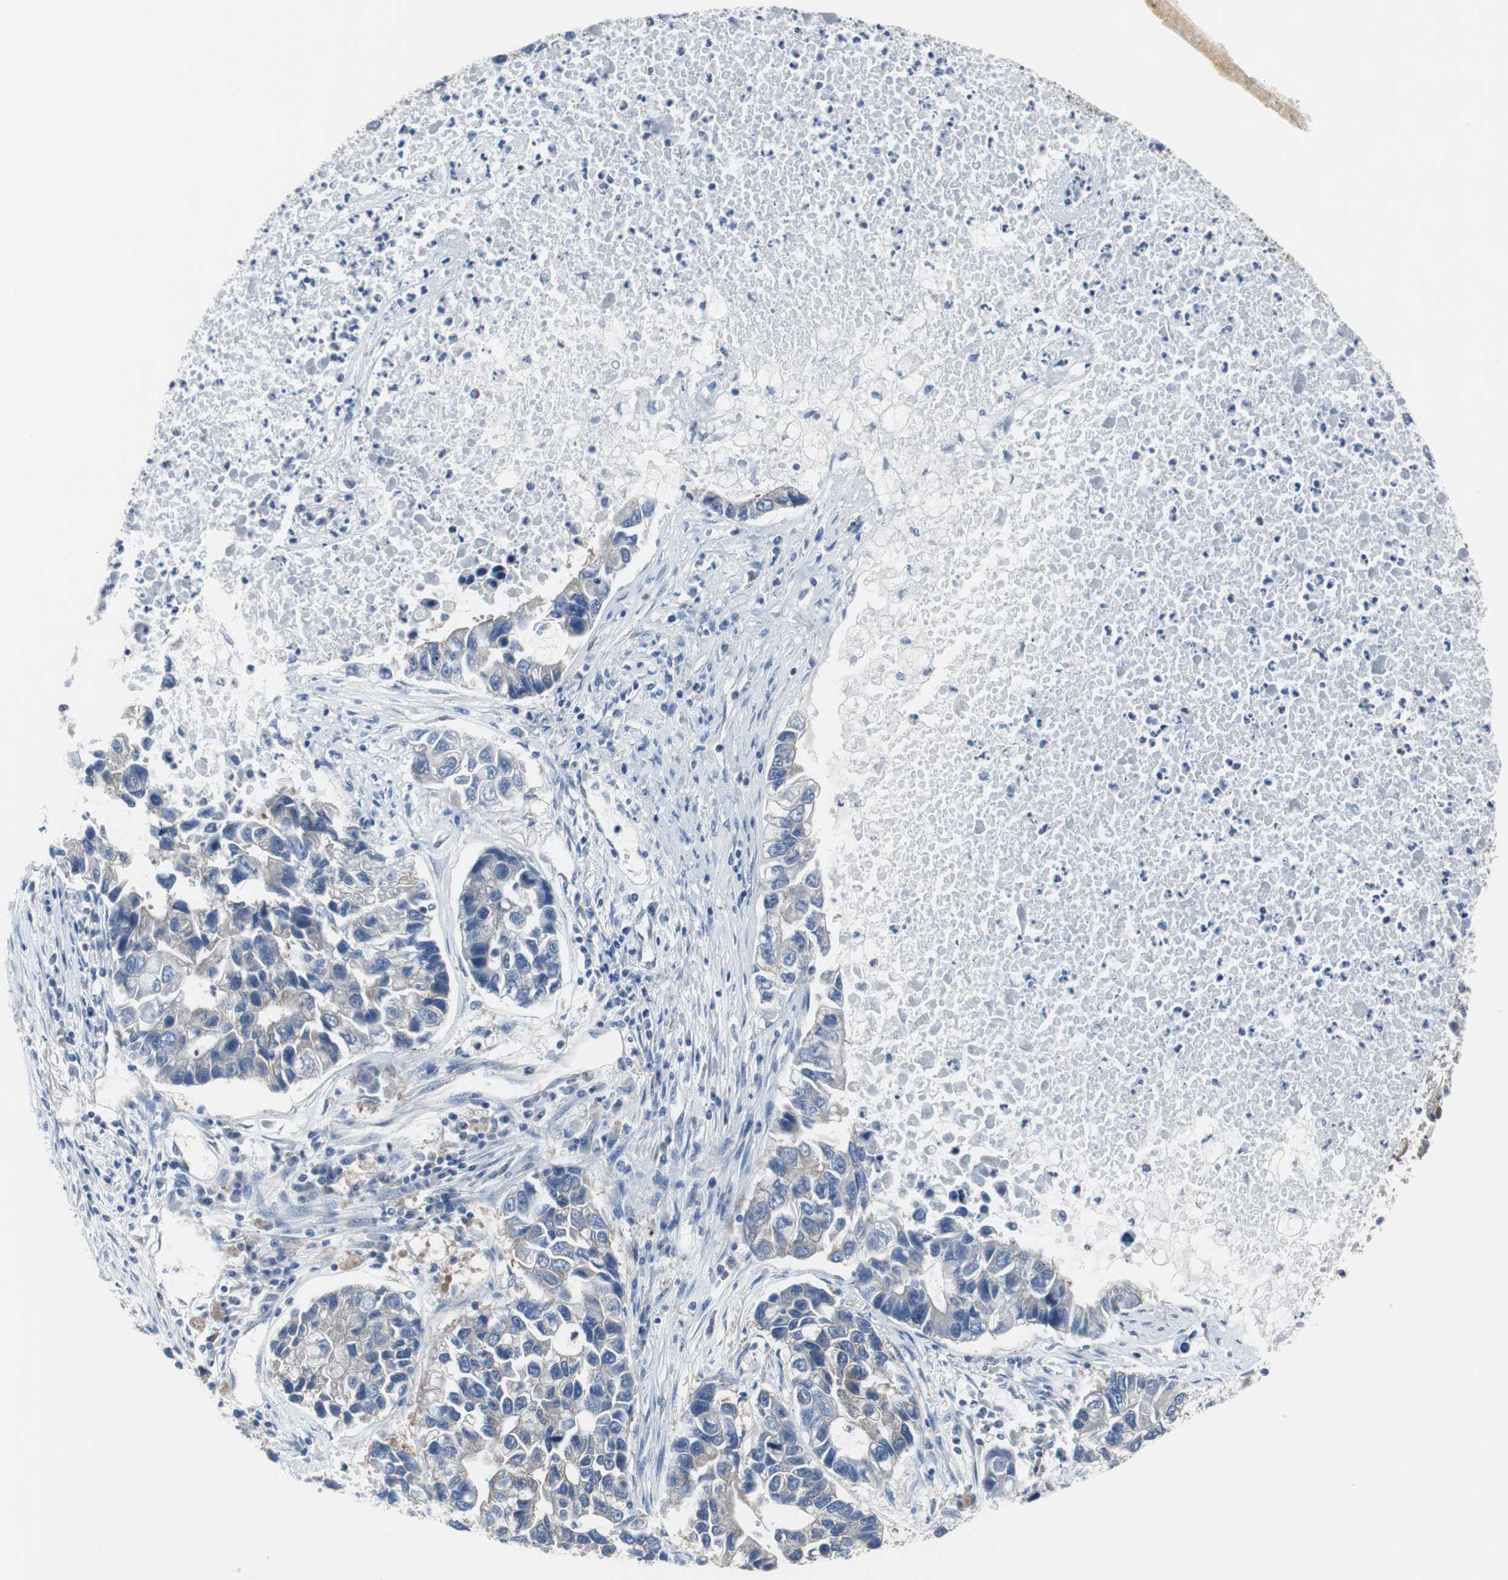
{"staining": {"intensity": "weak", "quantity": "25%-75%", "location": "cytoplasmic/membranous"}, "tissue": "lung cancer", "cell_type": "Tumor cells", "image_type": "cancer", "snomed": [{"axis": "morphology", "description": "Adenocarcinoma, NOS"}, {"axis": "topography", "description": "Lung"}], "caption": "Immunohistochemistry of human lung cancer (adenocarcinoma) demonstrates low levels of weak cytoplasmic/membranous positivity in about 25%-75% of tumor cells. (IHC, brightfield microscopy, high magnification).", "gene": "BRAF", "patient": {"sex": "female", "age": 51}}